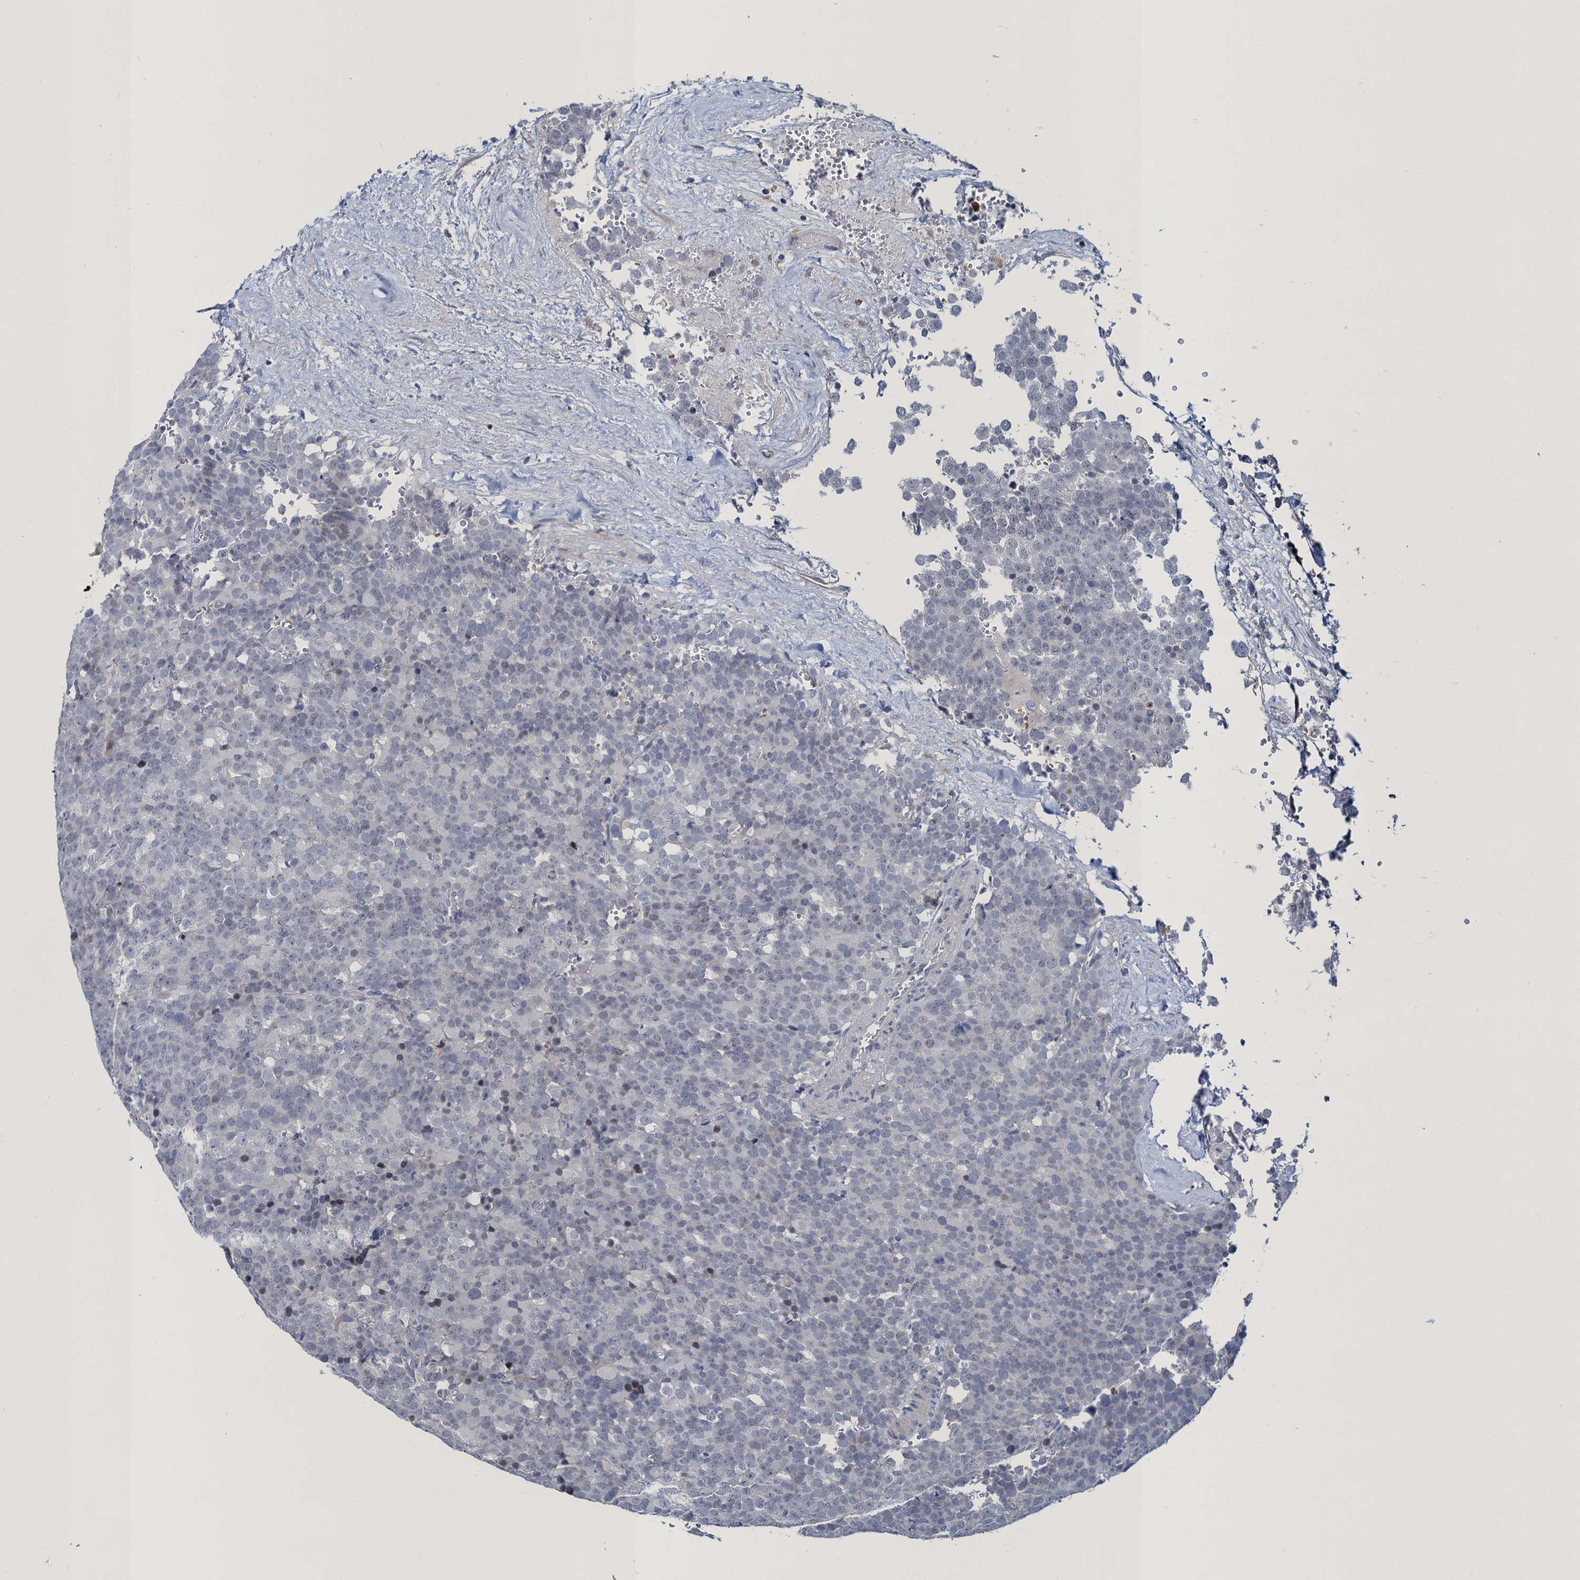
{"staining": {"intensity": "negative", "quantity": "none", "location": "none"}, "tissue": "testis cancer", "cell_type": "Tumor cells", "image_type": "cancer", "snomed": [{"axis": "morphology", "description": "Seminoma, NOS"}, {"axis": "topography", "description": "Testis"}], "caption": "Testis cancer stained for a protein using IHC displays no positivity tumor cells.", "gene": "ATOSA", "patient": {"sex": "male", "age": 71}}